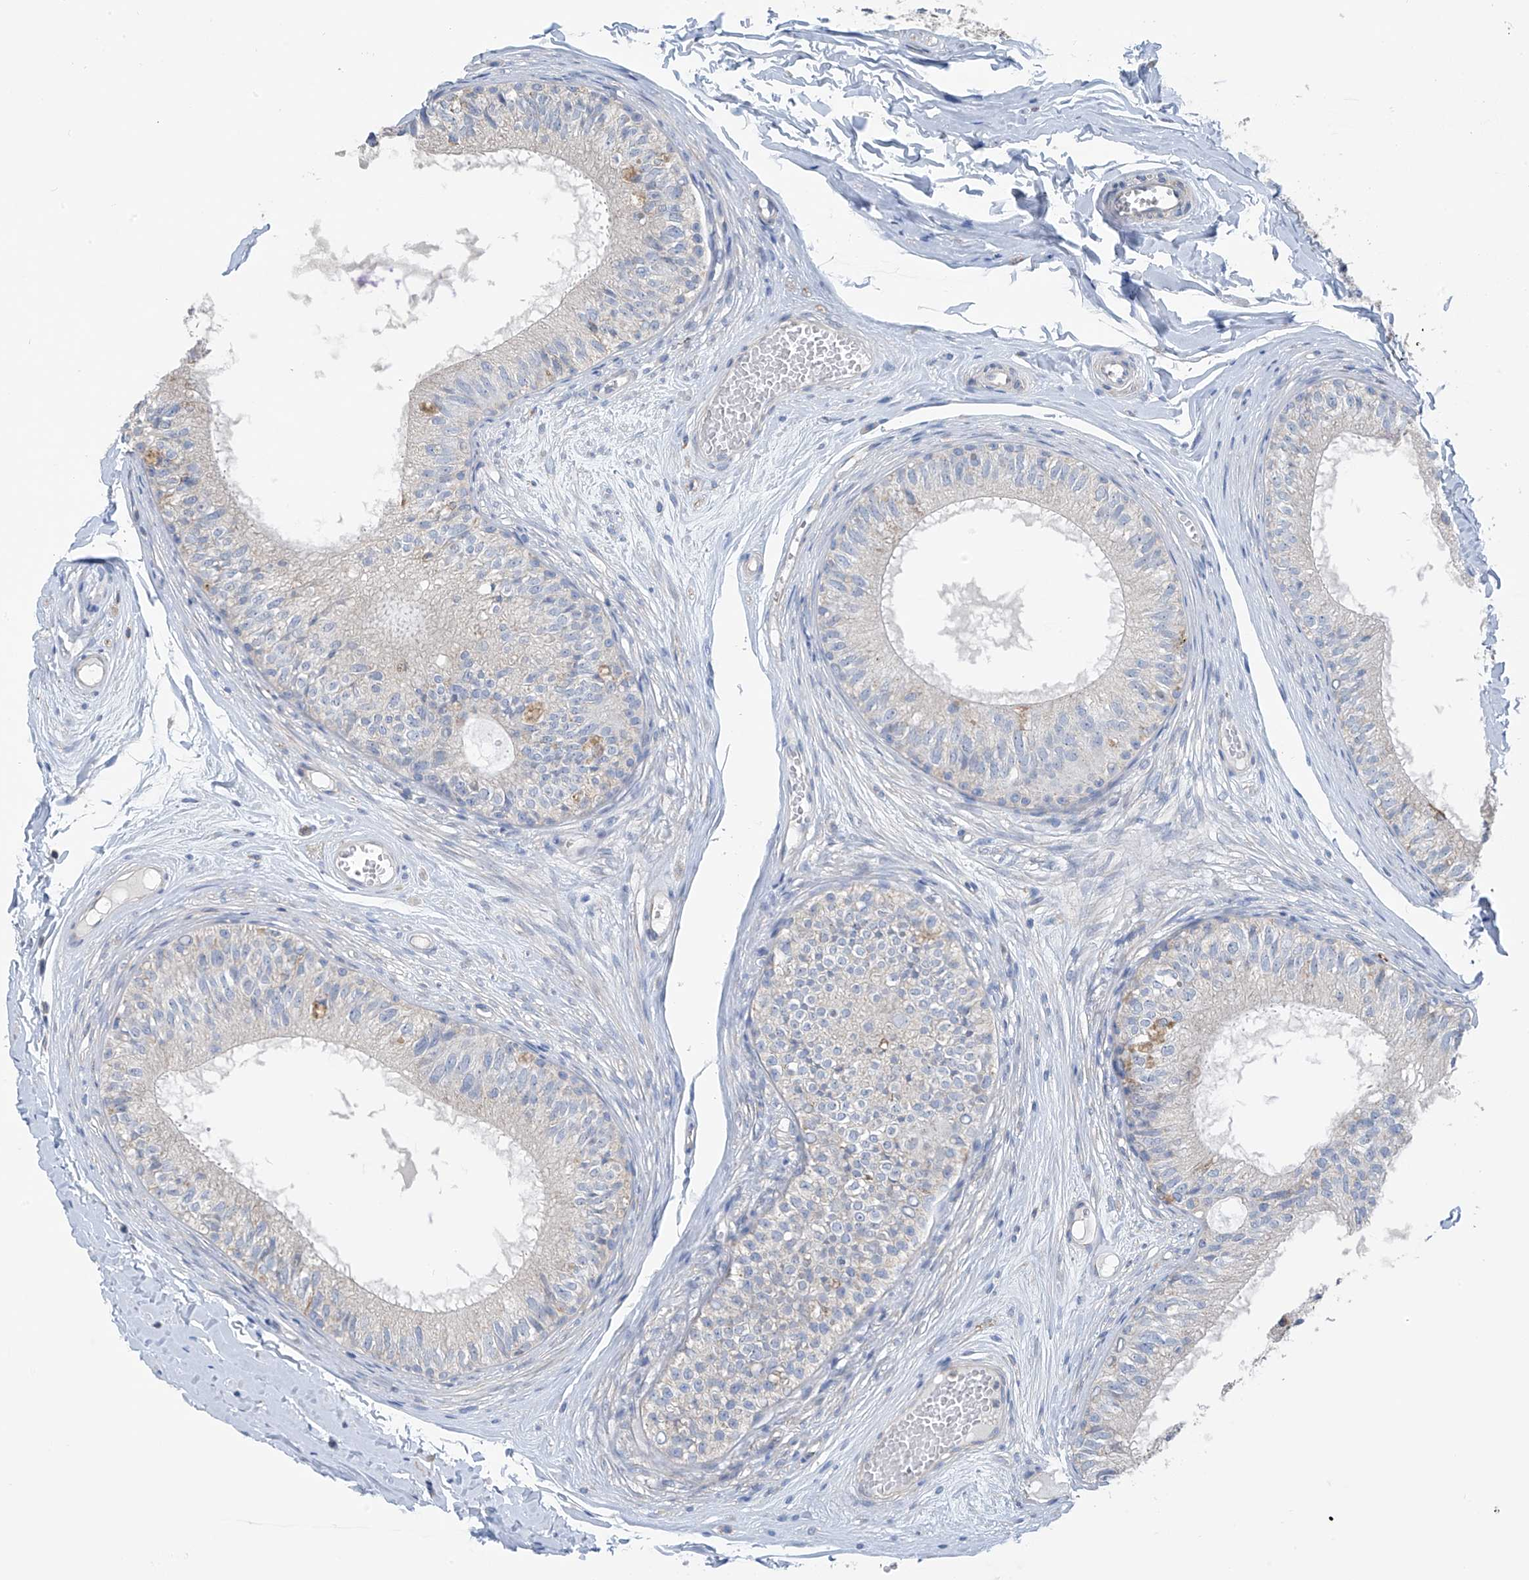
{"staining": {"intensity": "negative", "quantity": "none", "location": "none"}, "tissue": "epididymis", "cell_type": "Glandular cells", "image_type": "normal", "snomed": [{"axis": "morphology", "description": "Normal tissue, NOS"}, {"axis": "morphology", "description": "Seminoma in situ"}, {"axis": "topography", "description": "Testis"}, {"axis": "topography", "description": "Epididymis"}], "caption": "The image exhibits no staining of glandular cells in normal epididymis.", "gene": "SYN3", "patient": {"sex": "male", "age": 28}}